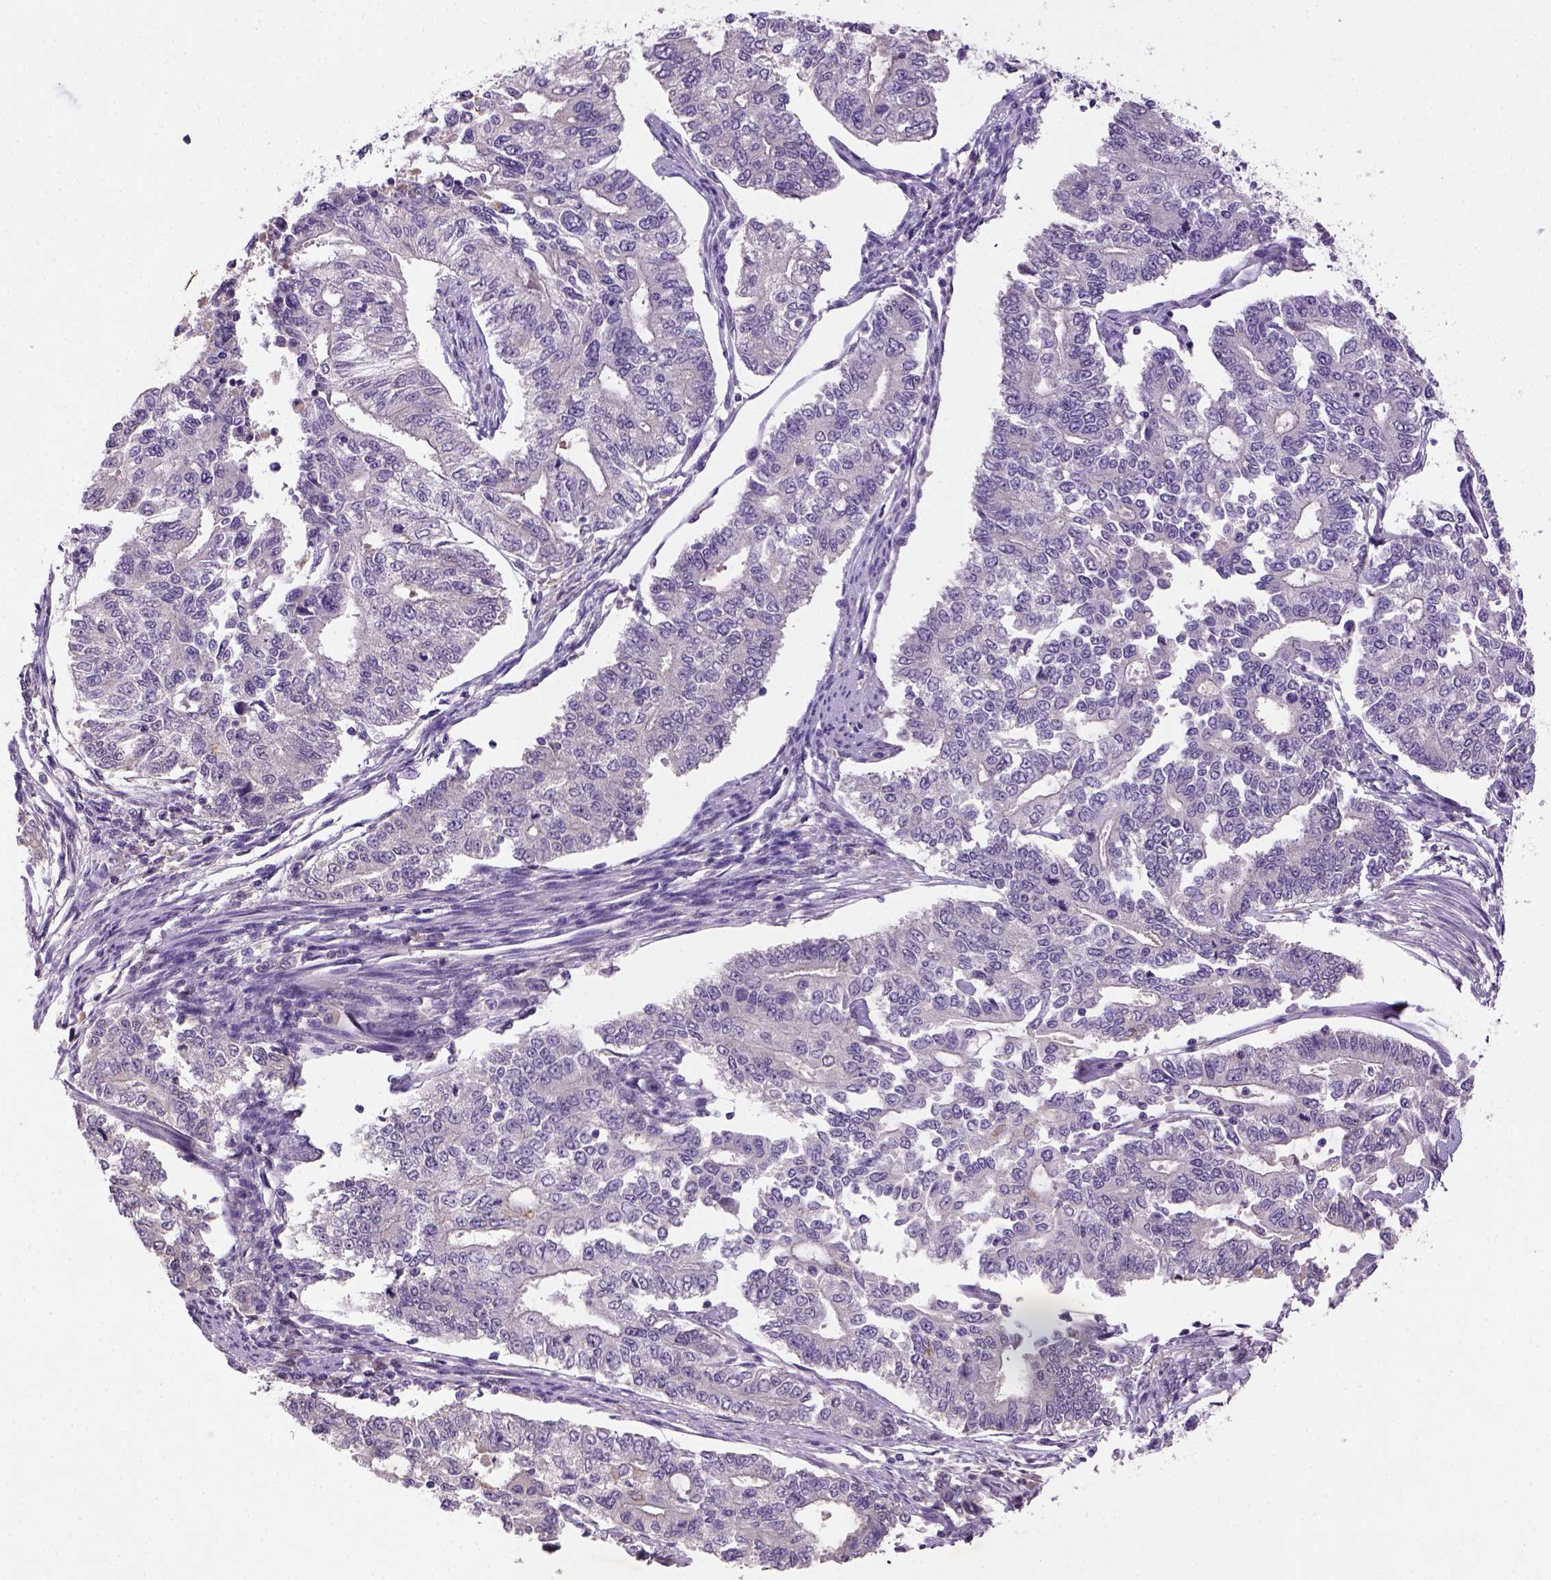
{"staining": {"intensity": "negative", "quantity": "none", "location": "none"}, "tissue": "endometrial cancer", "cell_type": "Tumor cells", "image_type": "cancer", "snomed": [{"axis": "morphology", "description": "Adenocarcinoma, NOS"}, {"axis": "topography", "description": "Uterus"}], "caption": "Tumor cells are negative for protein expression in human endometrial cancer (adenocarcinoma).", "gene": "NLGN2", "patient": {"sex": "female", "age": 59}}